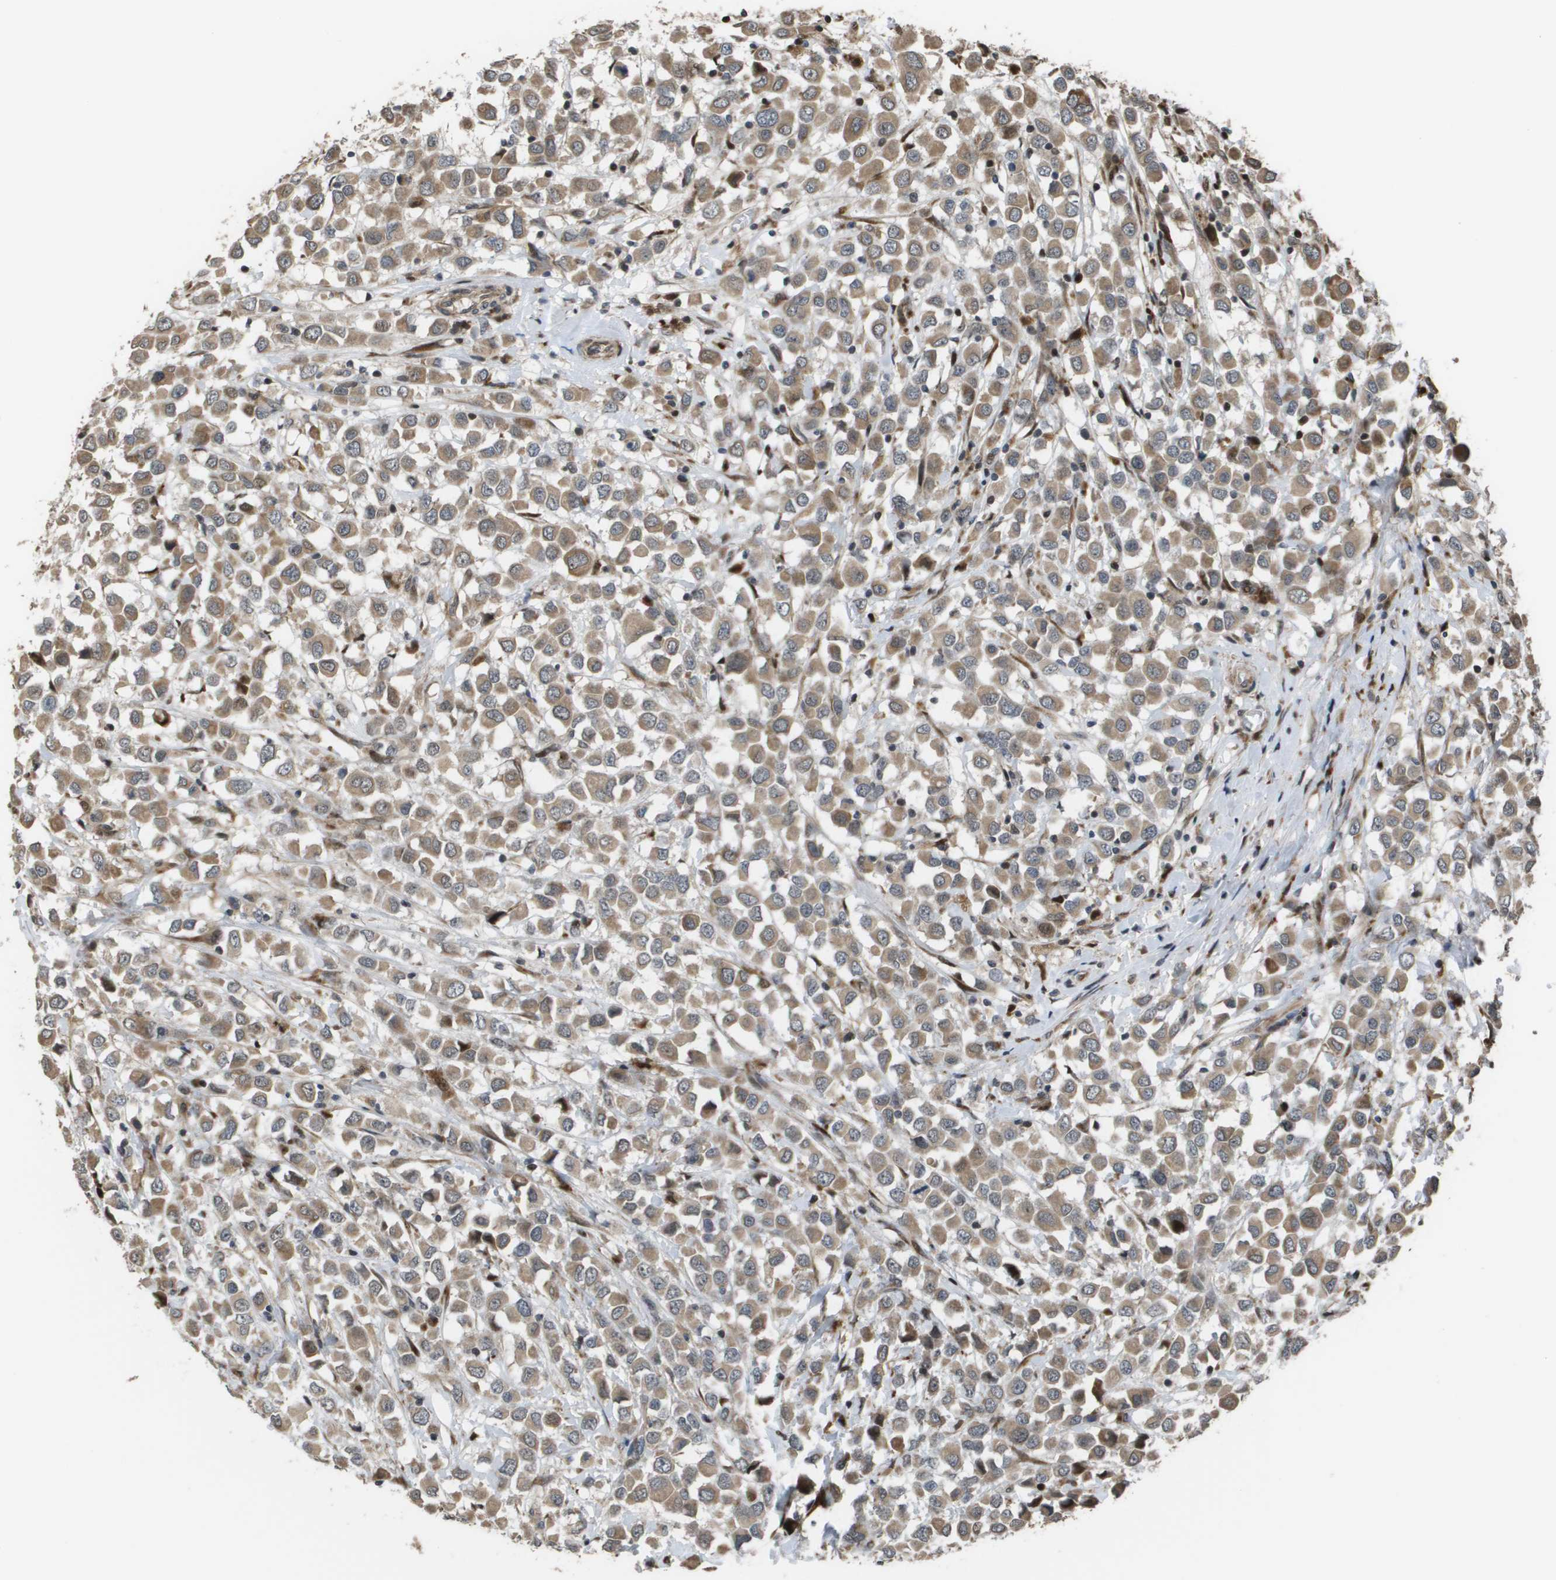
{"staining": {"intensity": "moderate", "quantity": ">75%", "location": "cytoplasmic/membranous"}, "tissue": "breast cancer", "cell_type": "Tumor cells", "image_type": "cancer", "snomed": [{"axis": "morphology", "description": "Duct carcinoma"}, {"axis": "topography", "description": "Breast"}], "caption": "Breast intraductal carcinoma stained with a protein marker shows moderate staining in tumor cells.", "gene": "AXIN2", "patient": {"sex": "female", "age": 61}}